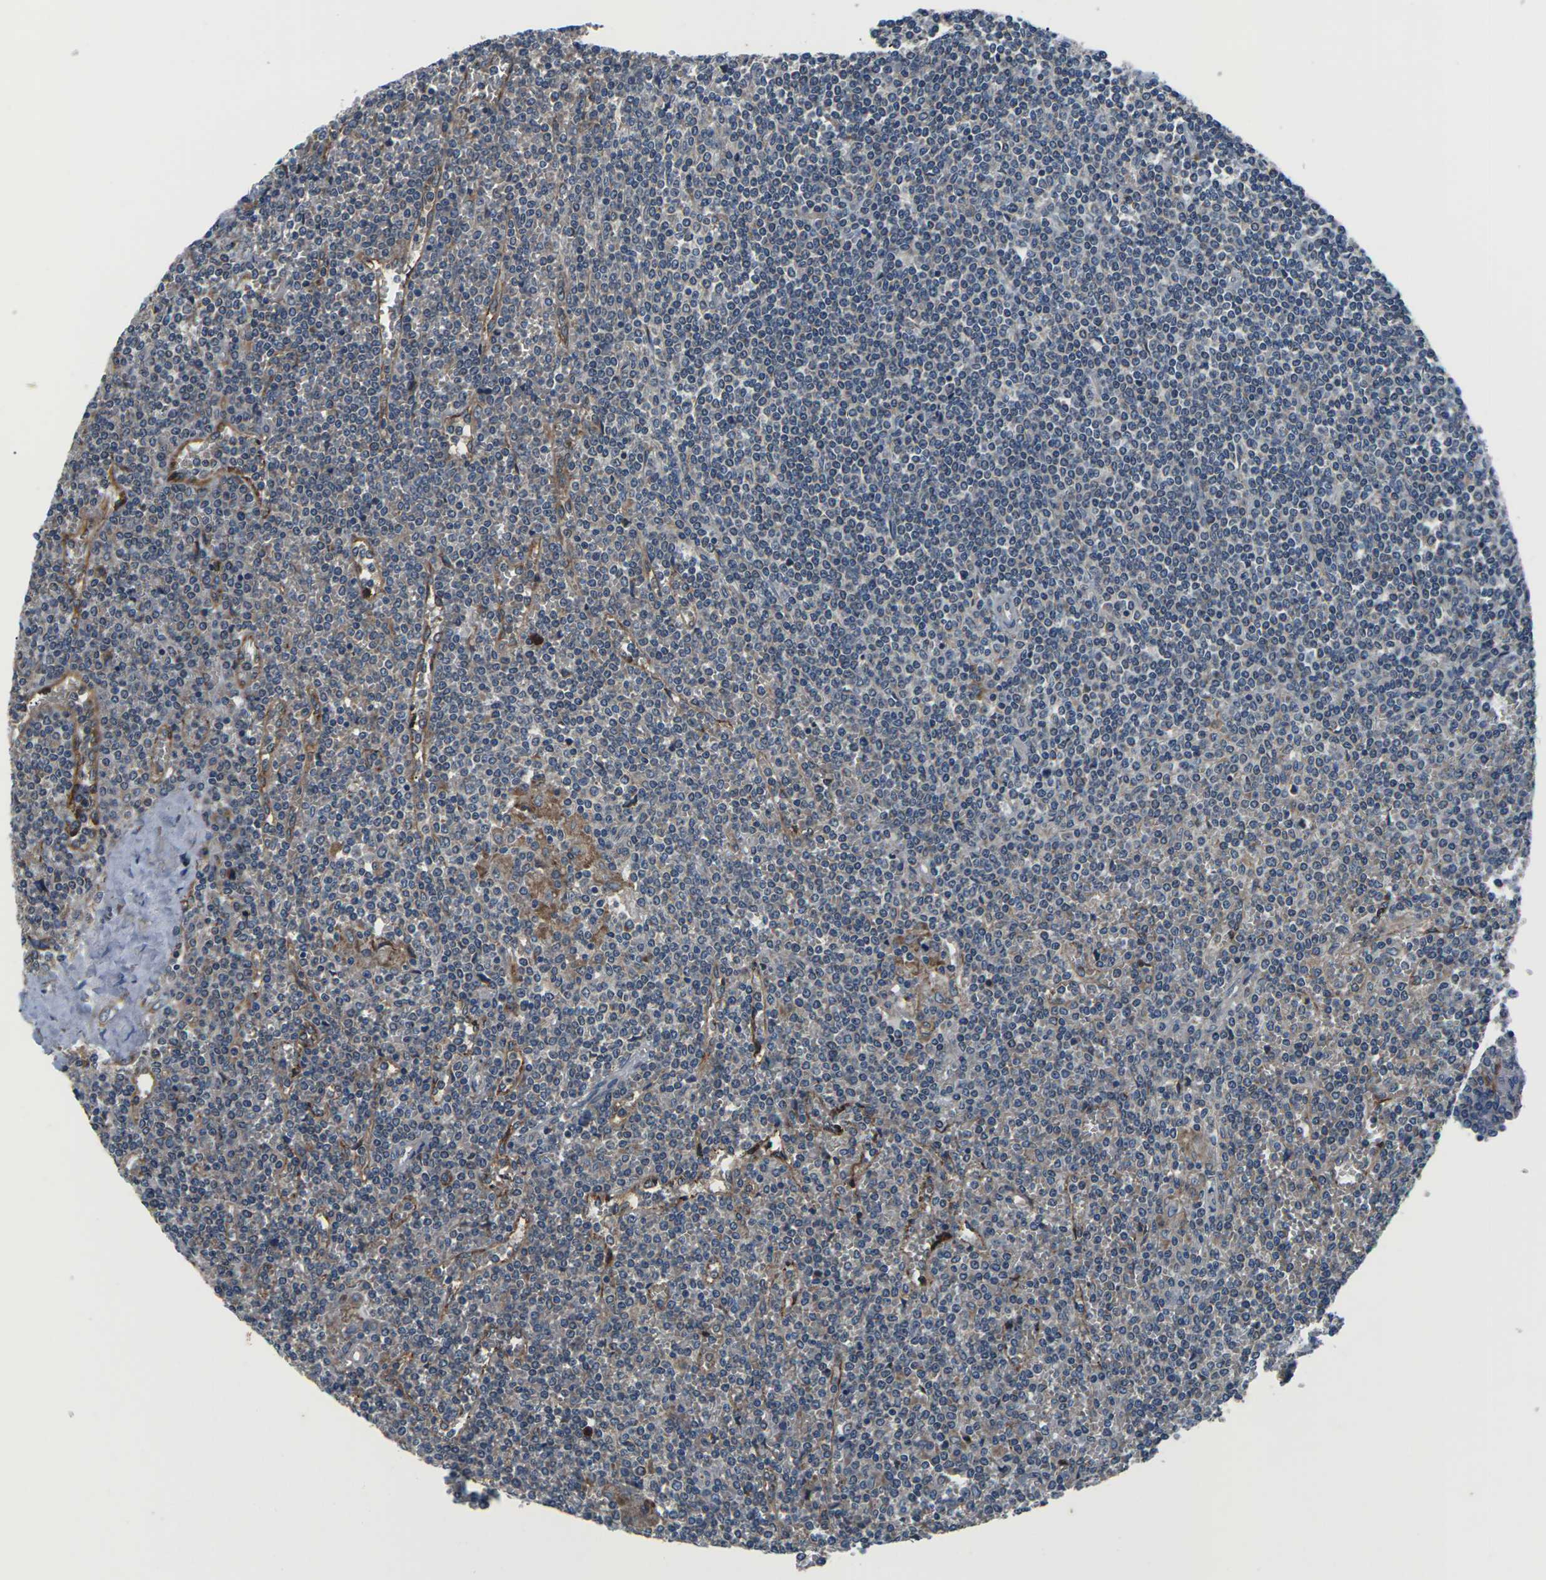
{"staining": {"intensity": "negative", "quantity": "none", "location": "none"}, "tissue": "lymphoma", "cell_type": "Tumor cells", "image_type": "cancer", "snomed": [{"axis": "morphology", "description": "Malignant lymphoma, non-Hodgkin's type, Low grade"}, {"axis": "topography", "description": "Spleen"}], "caption": "Immunohistochemistry micrograph of neoplastic tissue: human lymphoma stained with DAB shows no significant protein staining in tumor cells.", "gene": "GABRP", "patient": {"sex": "female", "age": 19}}